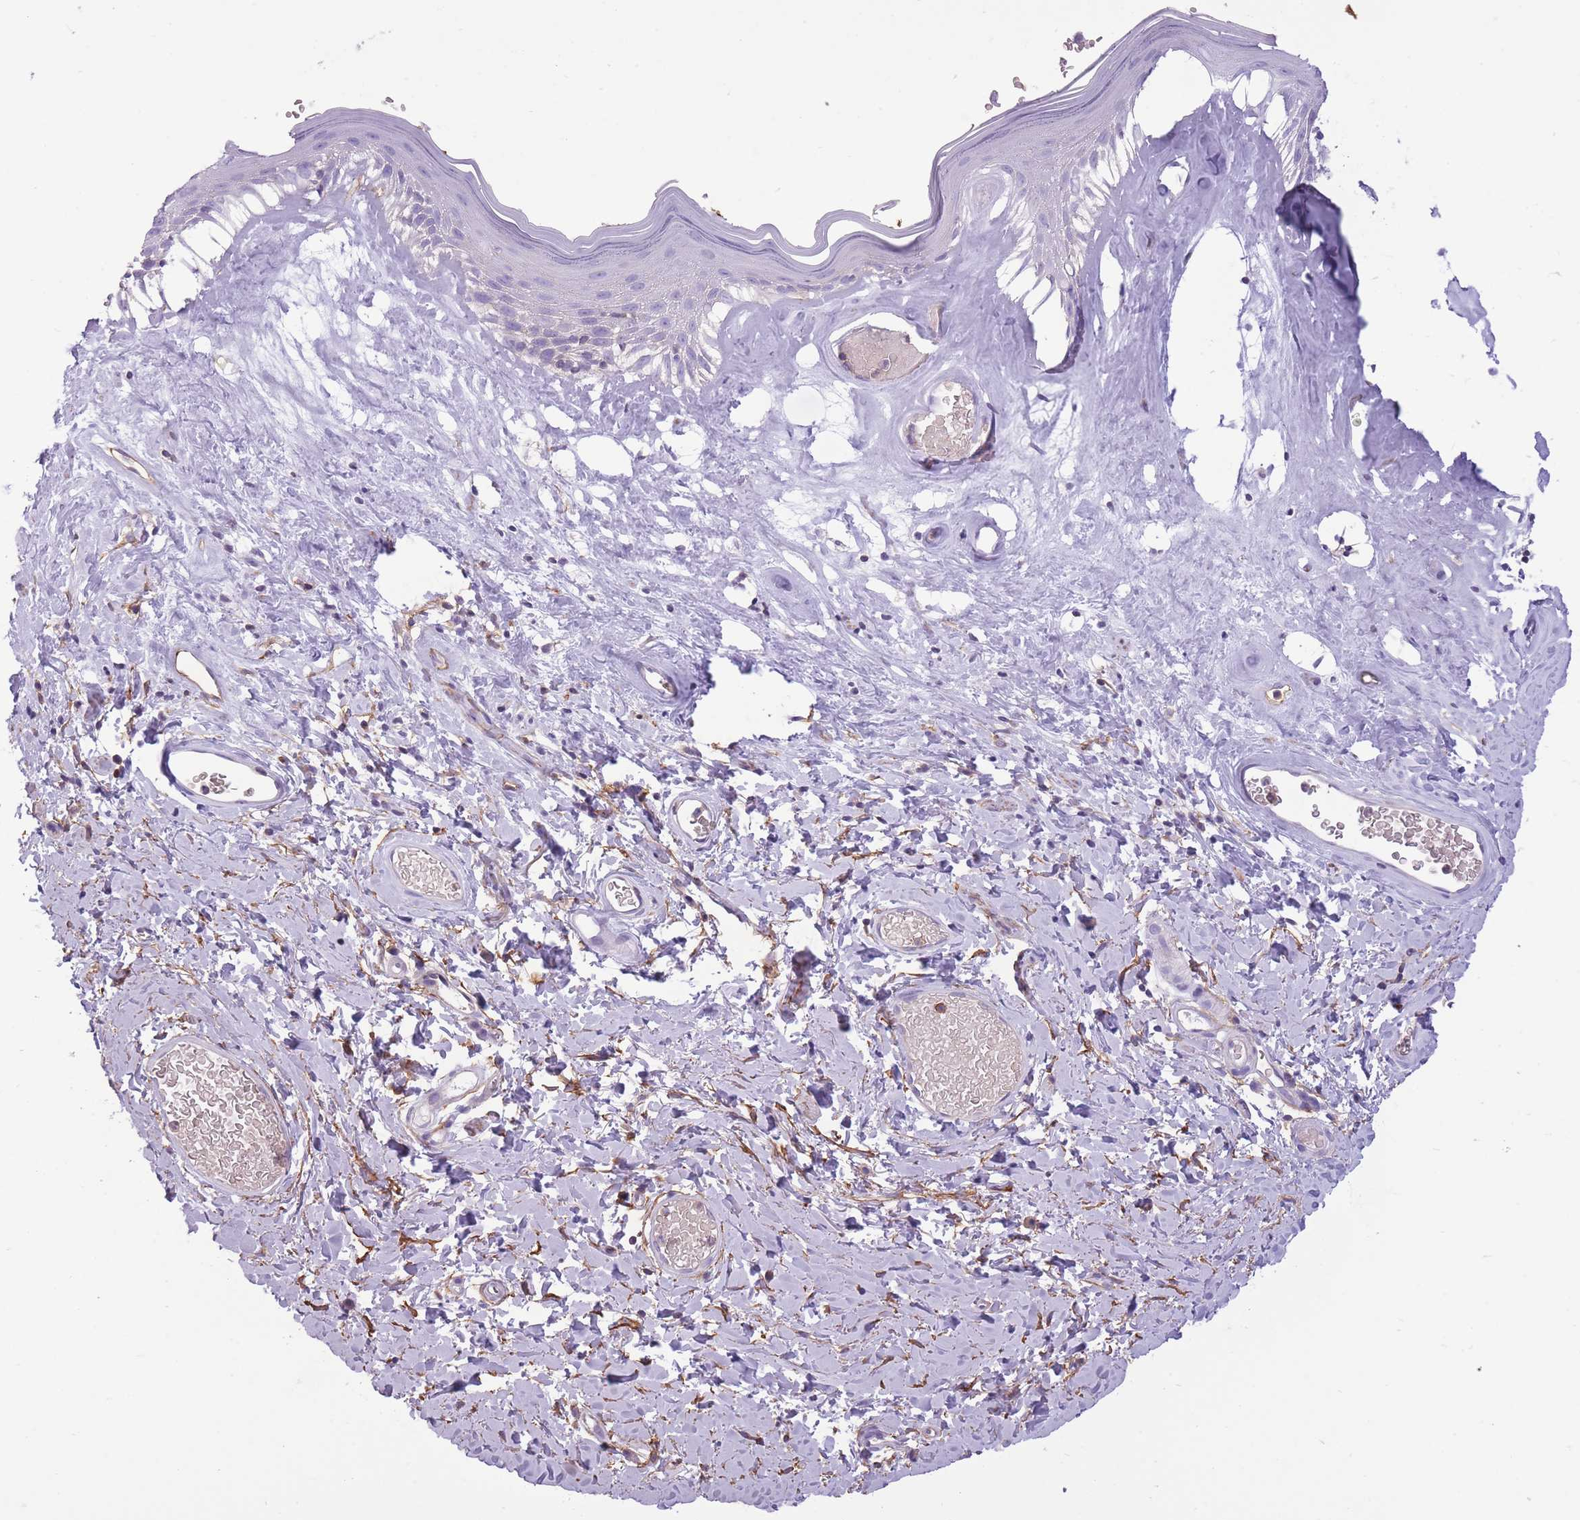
{"staining": {"intensity": "weak", "quantity": "25%-75%", "location": "cytoplasmic/membranous"}, "tissue": "skin", "cell_type": "Epidermal cells", "image_type": "normal", "snomed": [{"axis": "morphology", "description": "Normal tissue, NOS"}, {"axis": "morphology", "description": "Inflammation, NOS"}, {"axis": "topography", "description": "Vulva"}], "caption": "IHC of normal human skin shows low levels of weak cytoplasmic/membranous expression in about 25%-75% of epidermal cells.", "gene": "ADD1", "patient": {"sex": "female", "age": 86}}